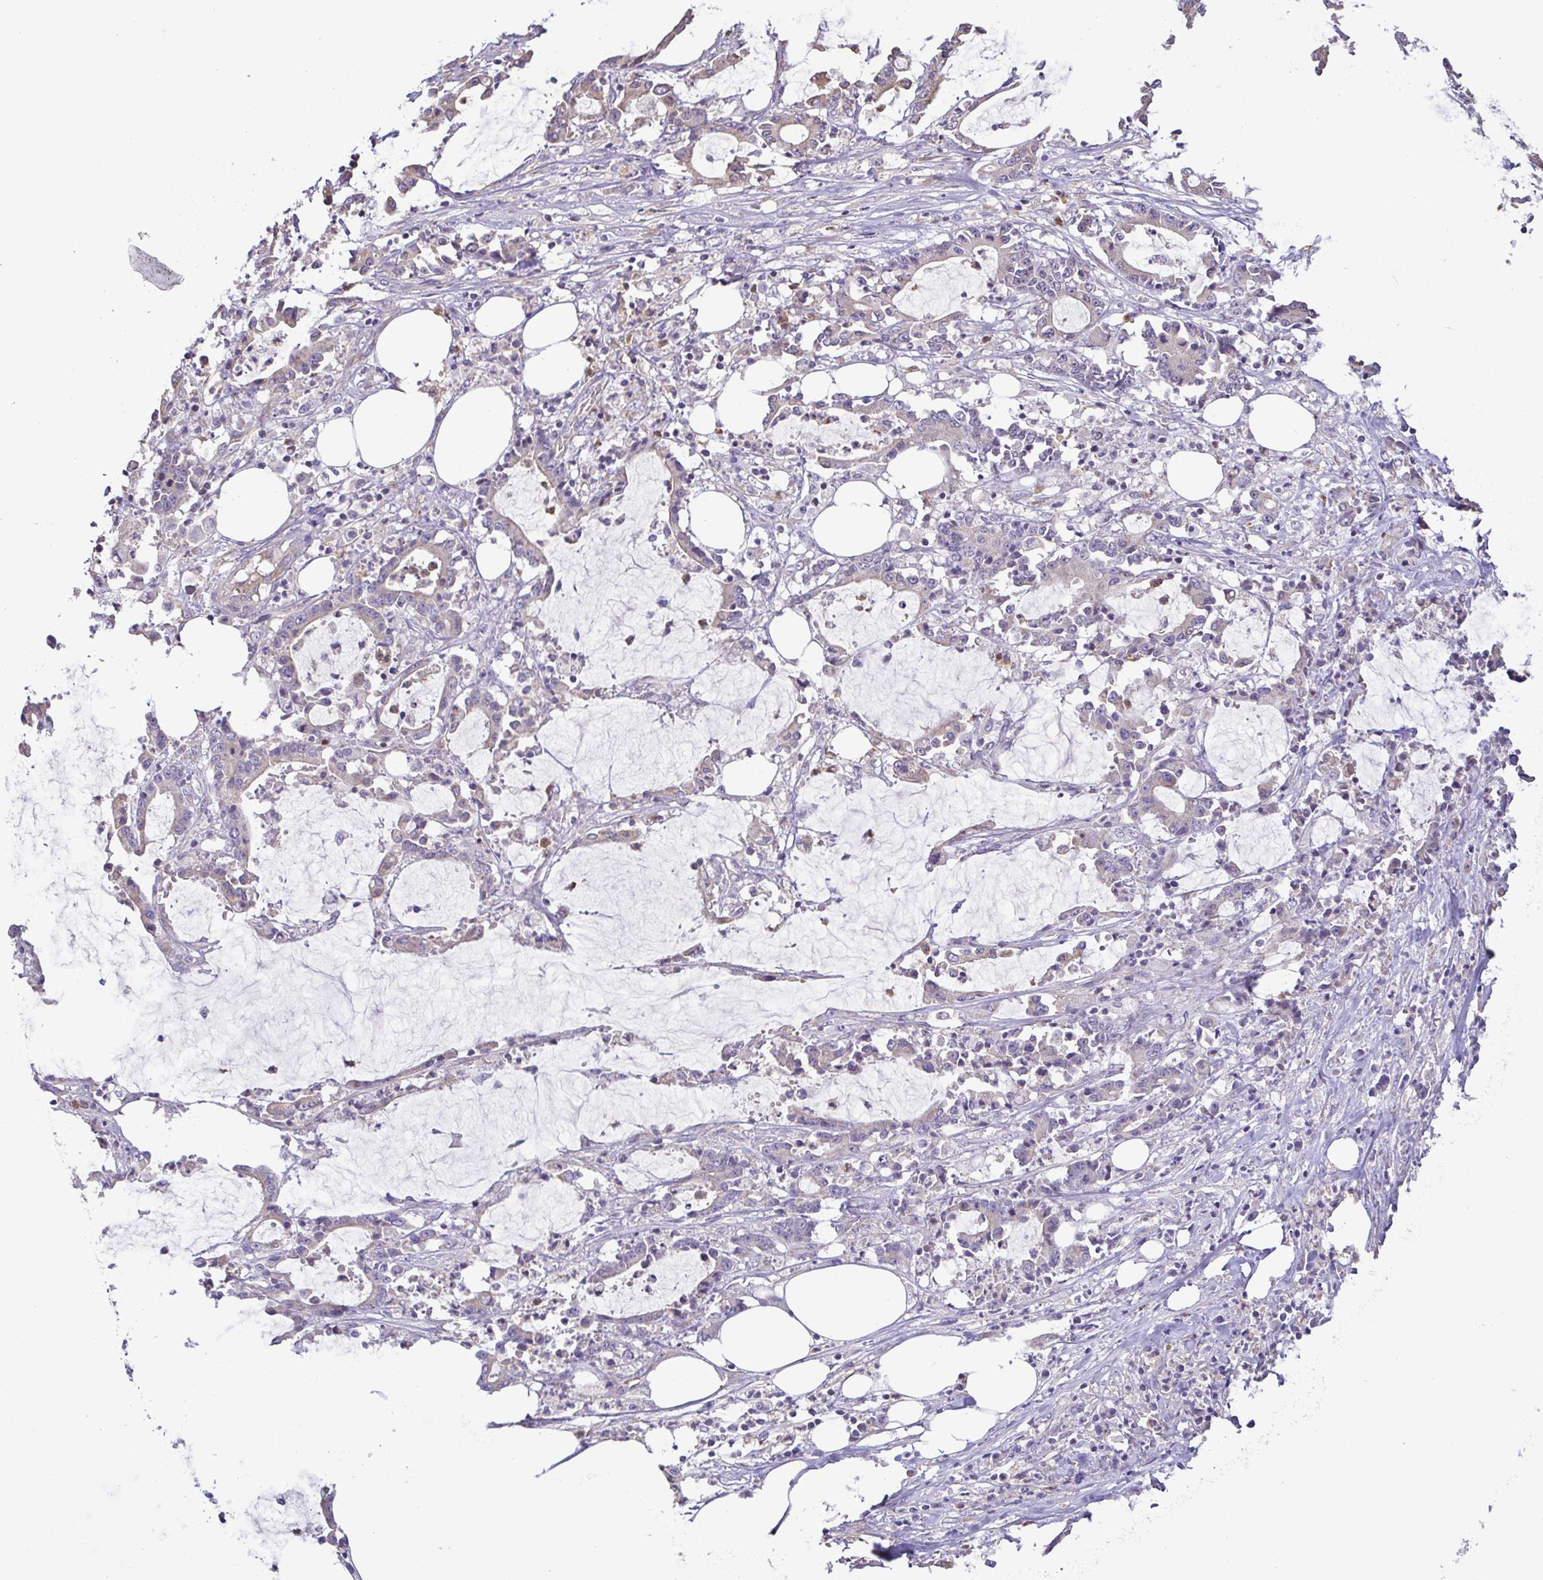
{"staining": {"intensity": "negative", "quantity": "none", "location": "none"}, "tissue": "stomach cancer", "cell_type": "Tumor cells", "image_type": "cancer", "snomed": [{"axis": "morphology", "description": "Adenocarcinoma, NOS"}, {"axis": "topography", "description": "Stomach, upper"}], "caption": "DAB immunohistochemical staining of human stomach adenocarcinoma demonstrates no significant positivity in tumor cells.", "gene": "MYL10", "patient": {"sex": "male", "age": 68}}